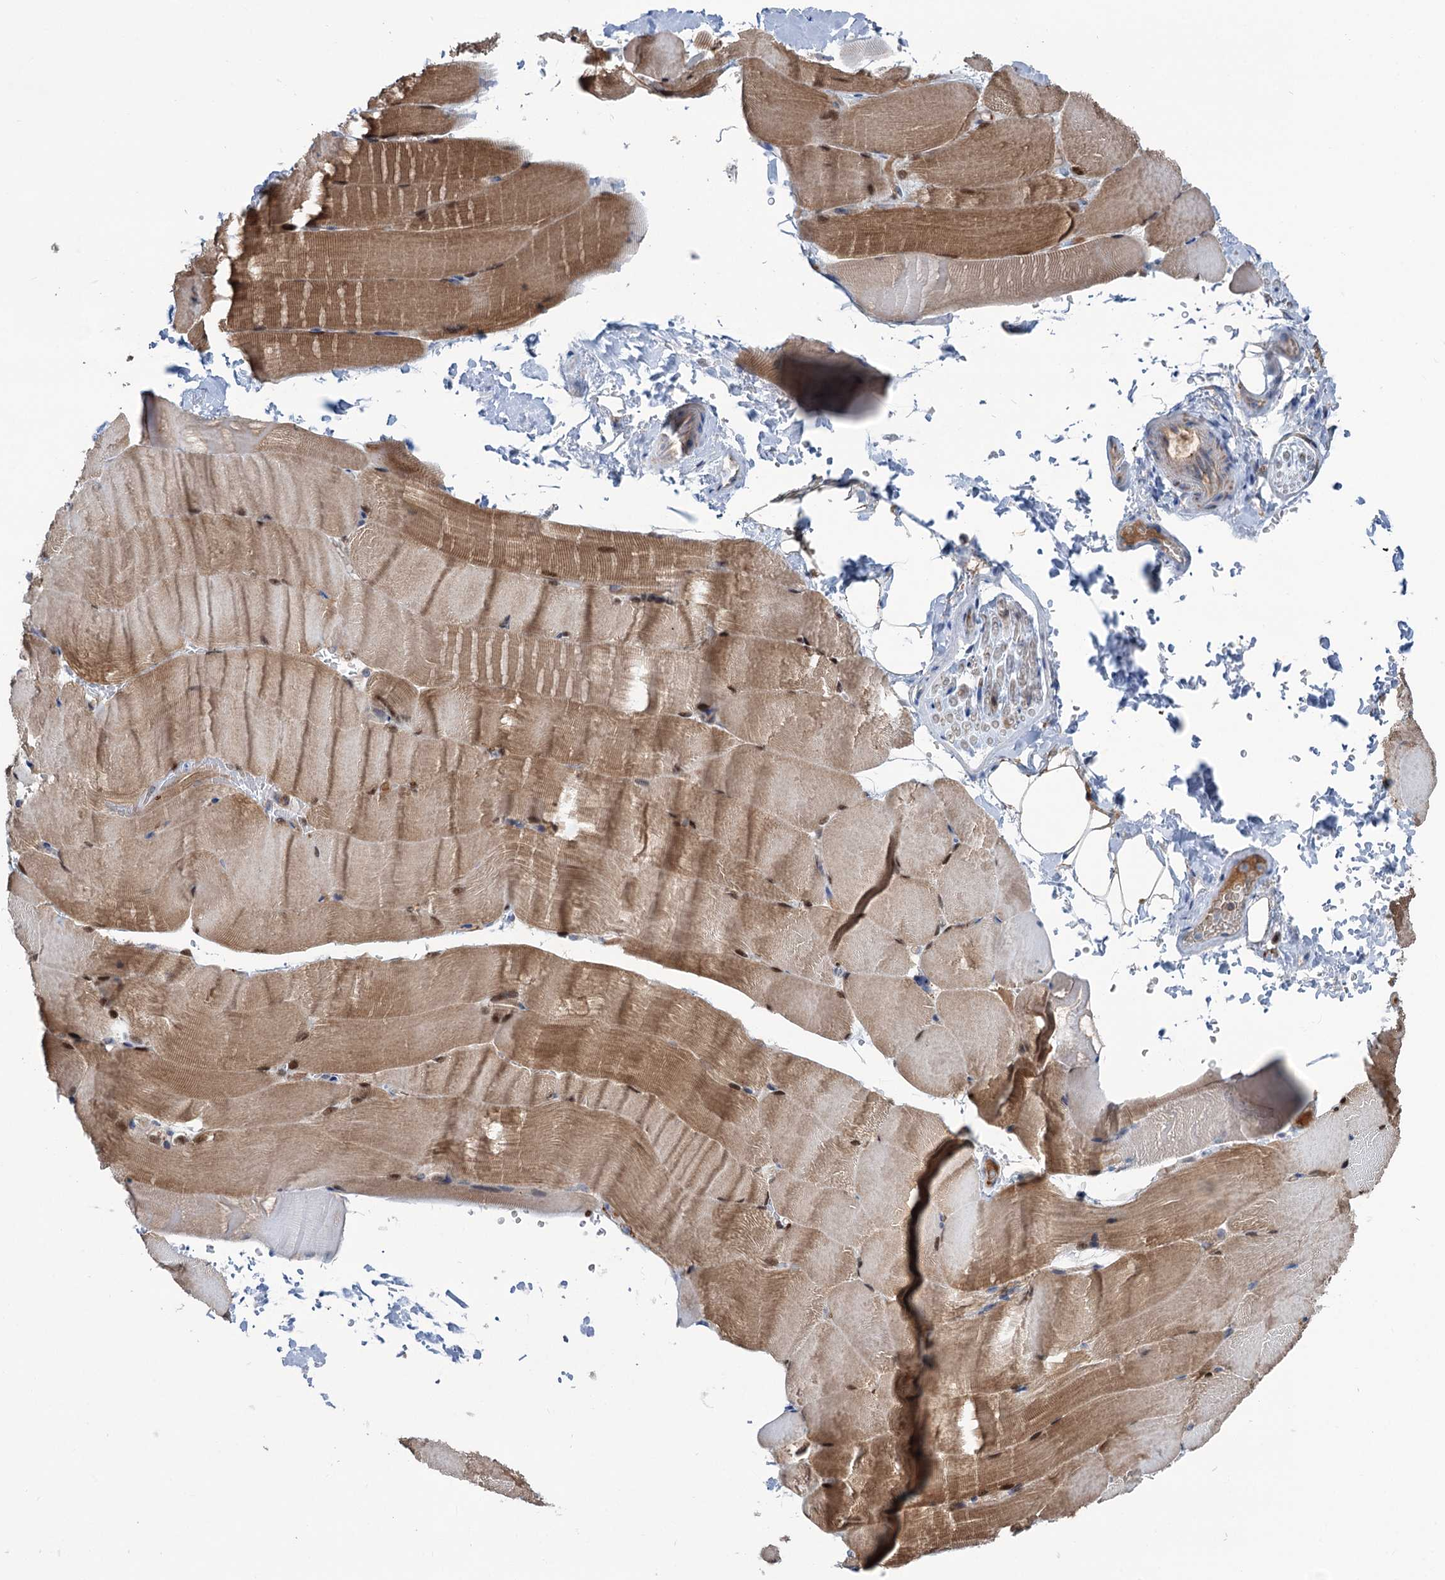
{"staining": {"intensity": "moderate", "quantity": ">75%", "location": "cytoplasmic/membranous,nuclear"}, "tissue": "skeletal muscle", "cell_type": "Myocytes", "image_type": "normal", "snomed": [{"axis": "morphology", "description": "Normal tissue, NOS"}, {"axis": "topography", "description": "Skeletal muscle"}, {"axis": "topography", "description": "Parathyroid gland"}], "caption": "Immunohistochemical staining of unremarkable skeletal muscle exhibits medium levels of moderate cytoplasmic/membranous,nuclear staining in approximately >75% of myocytes.", "gene": "LPIN1", "patient": {"sex": "female", "age": 37}}